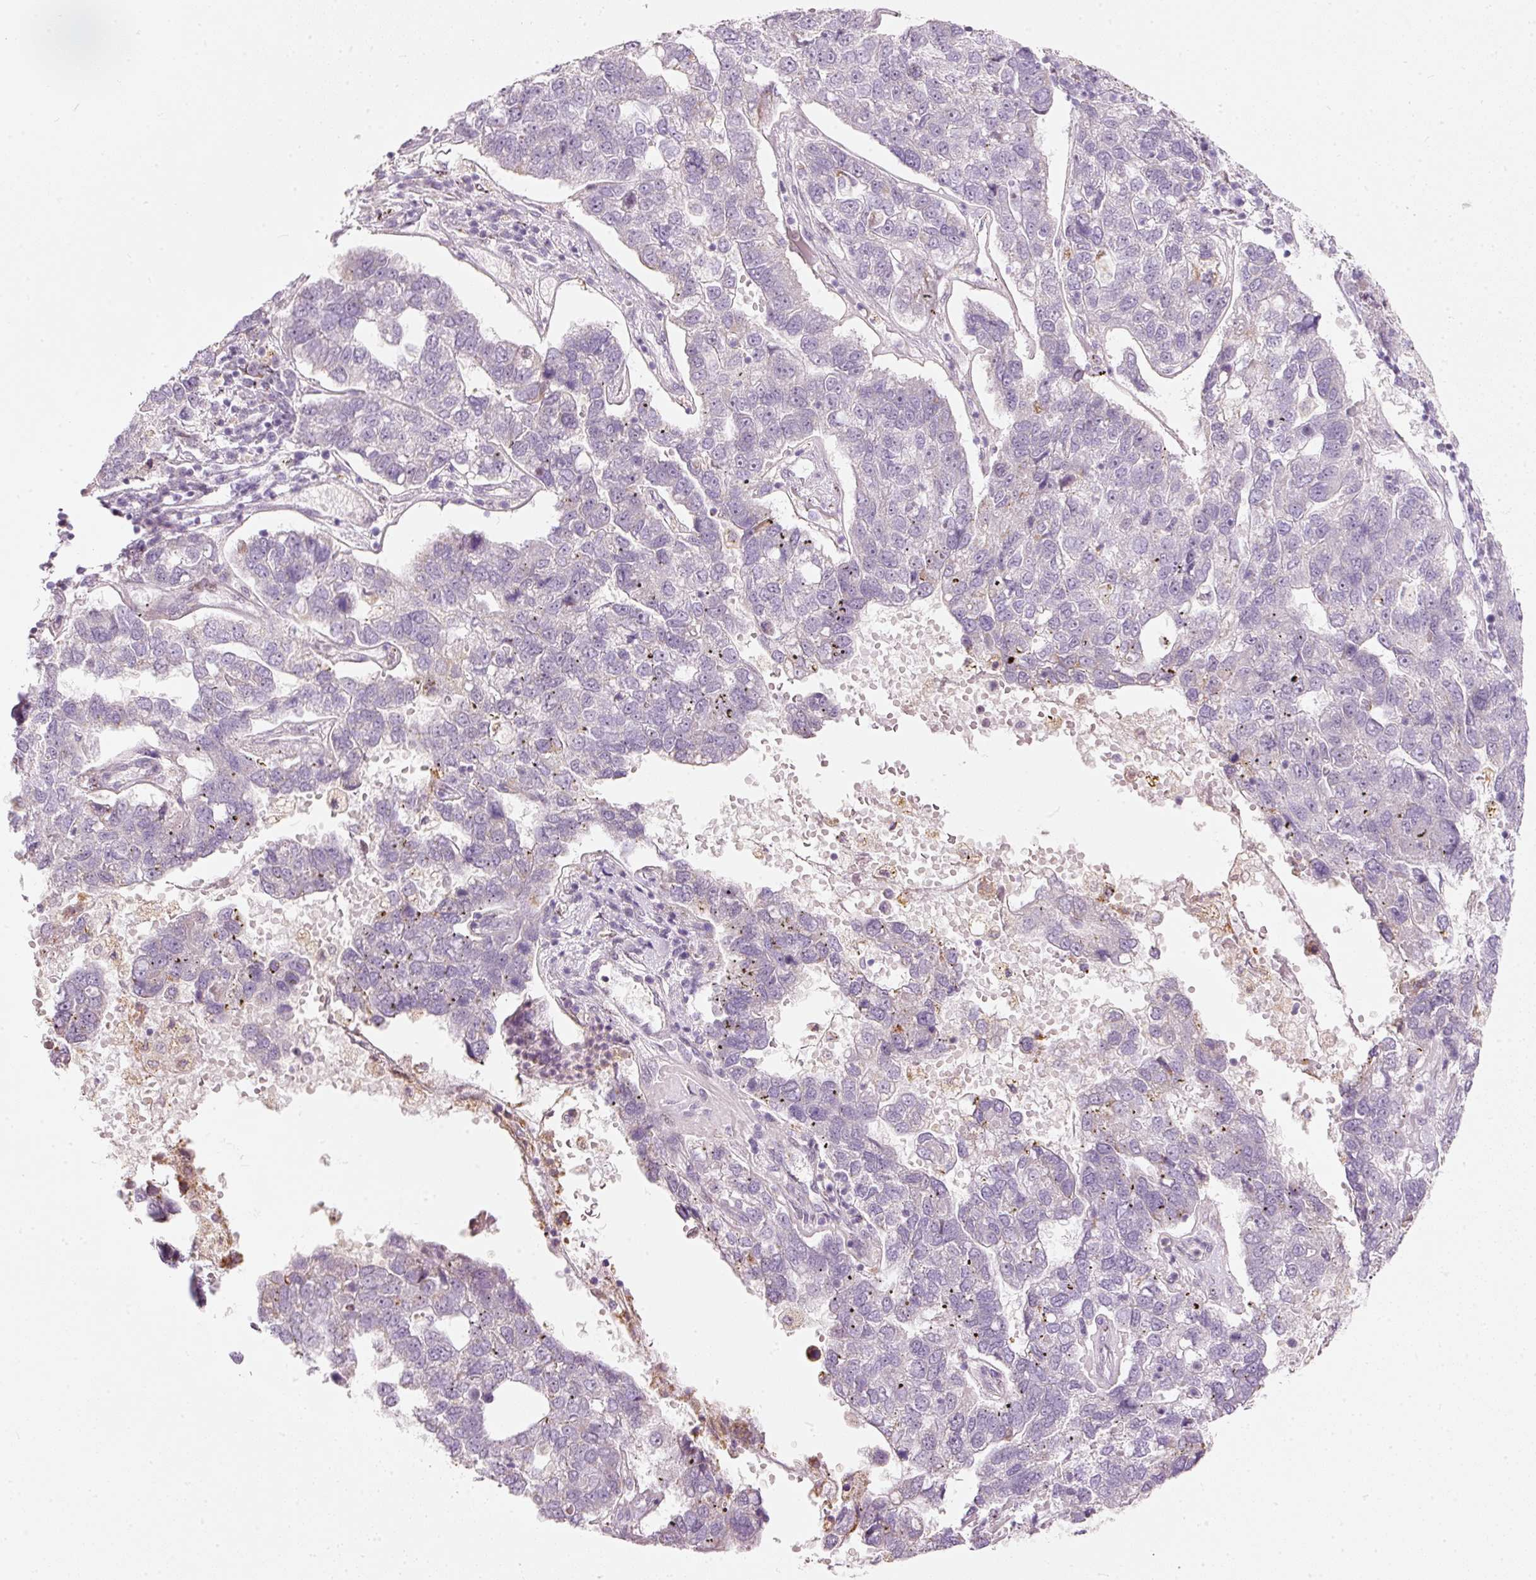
{"staining": {"intensity": "negative", "quantity": "none", "location": "none"}, "tissue": "pancreatic cancer", "cell_type": "Tumor cells", "image_type": "cancer", "snomed": [{"axis": "morphology", "description": "Adenocarcinoma, NOS"}, {"axis": "topography", "description": "Pancreas"}], "caption": "Immunohistochemistry image of neoplastic tissue: pancreatic cancer (adenocarcinoma) stained with DAB reveals no significant protein staining in tumor cells. The staining was performed using DAB (3,3'-diaminobenzidine) to visualize the protein expression in brown, while the nuclei were stained in blue with hematoxylin (Magnification: 20x).", "gene": "RNF39", "patient": {"sex": "female", "age": 61}}